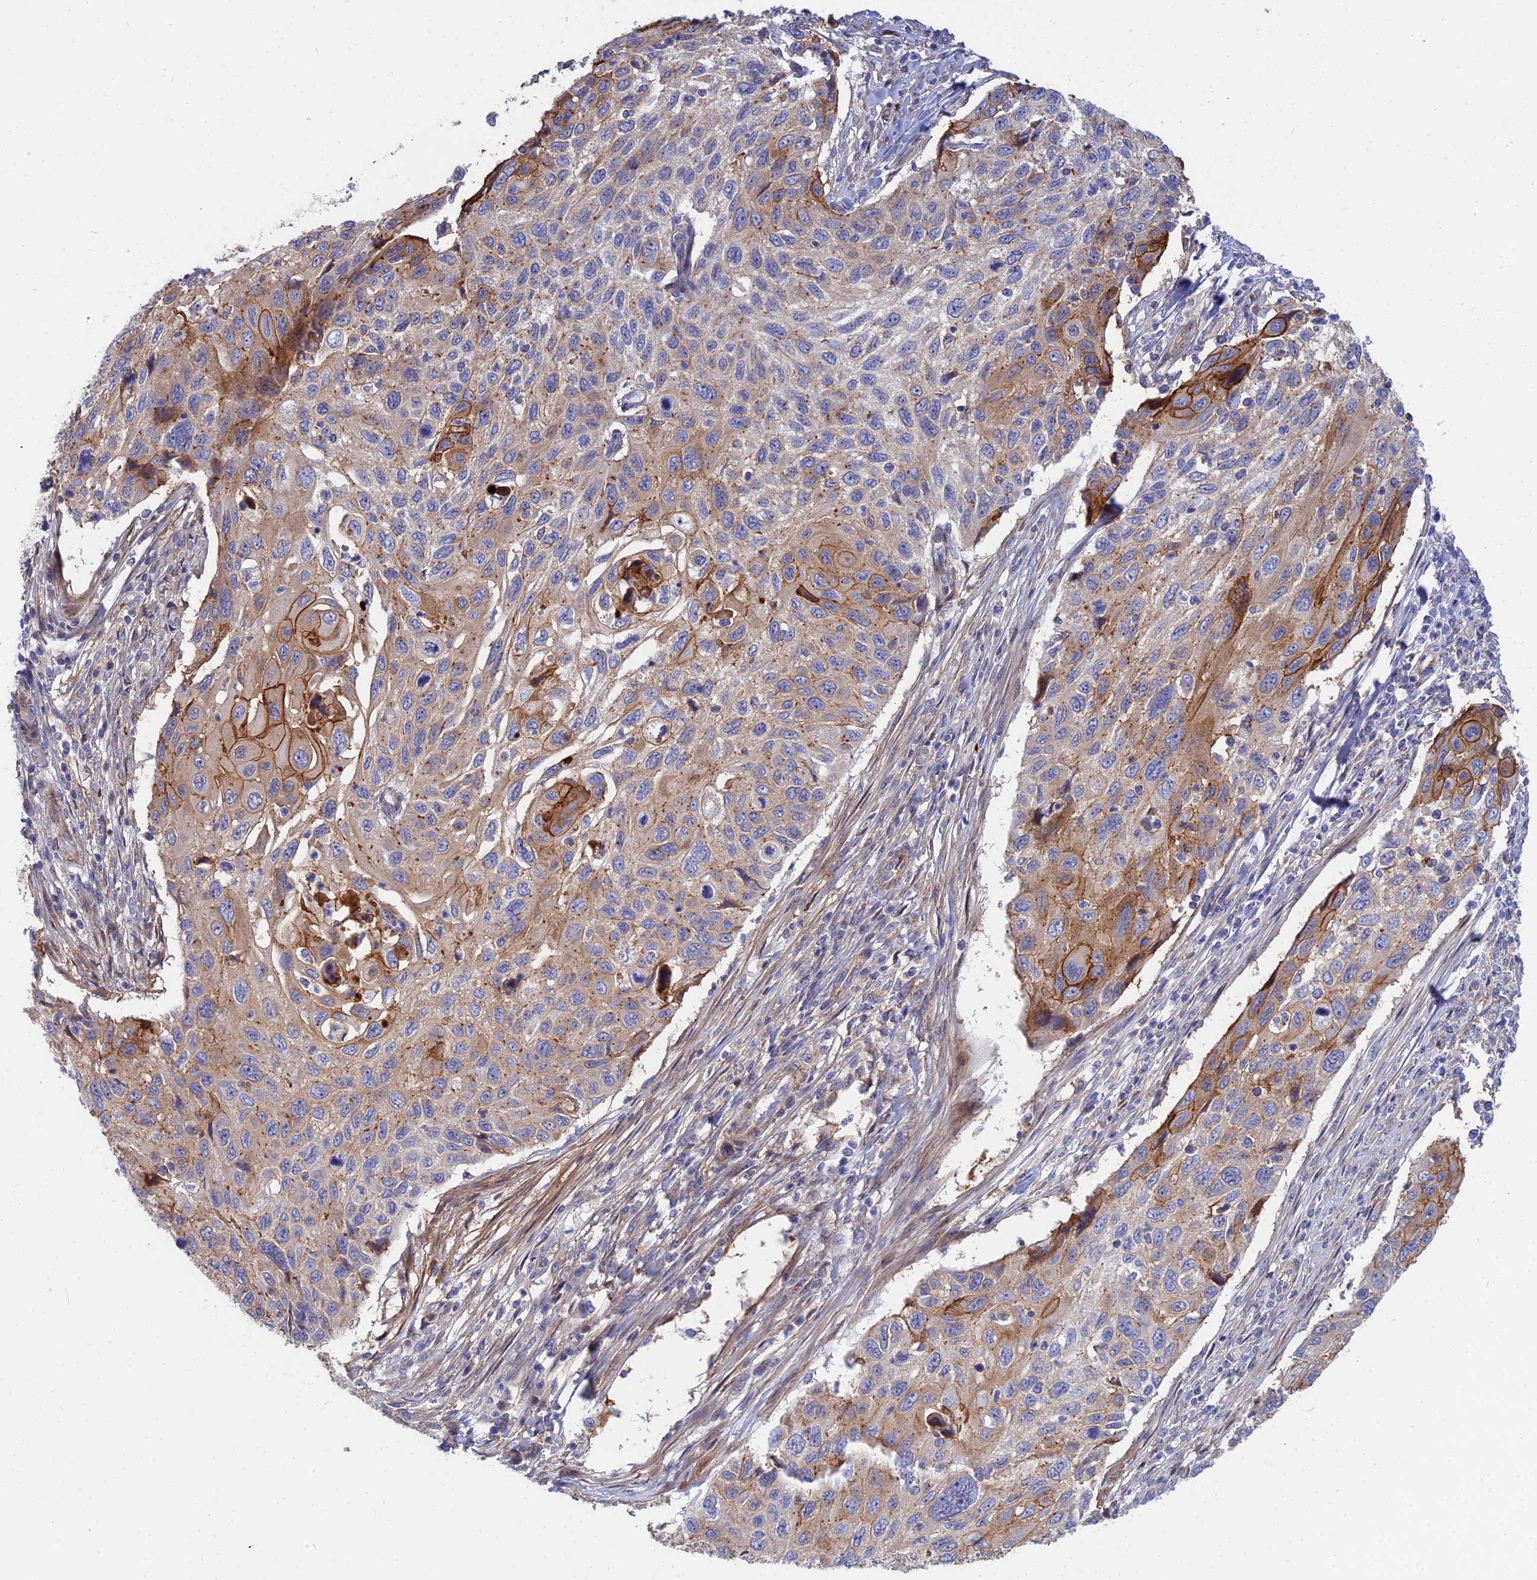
{"staining": {"intensity": "moderate", "quantity": "<25%", "location": "cytoplasmic/membranous"}, "tissue": "cervical cancer", "cell_type": "Tumor cells", "image_type": "cancer", "snomed": [{"axis": "morphology", "description": "Squamous cell carcinoma, NOS"}, {"axis": "topography", "description": "Cervix"}], "caption": "Protein staining shows moderate cytoplasmic/membranous expression in about <25% of tumor cells in squamous cell carcinoma (cervical).", "gene": "TRIM43B", "patient": {"sex": "female", "age": 70}}